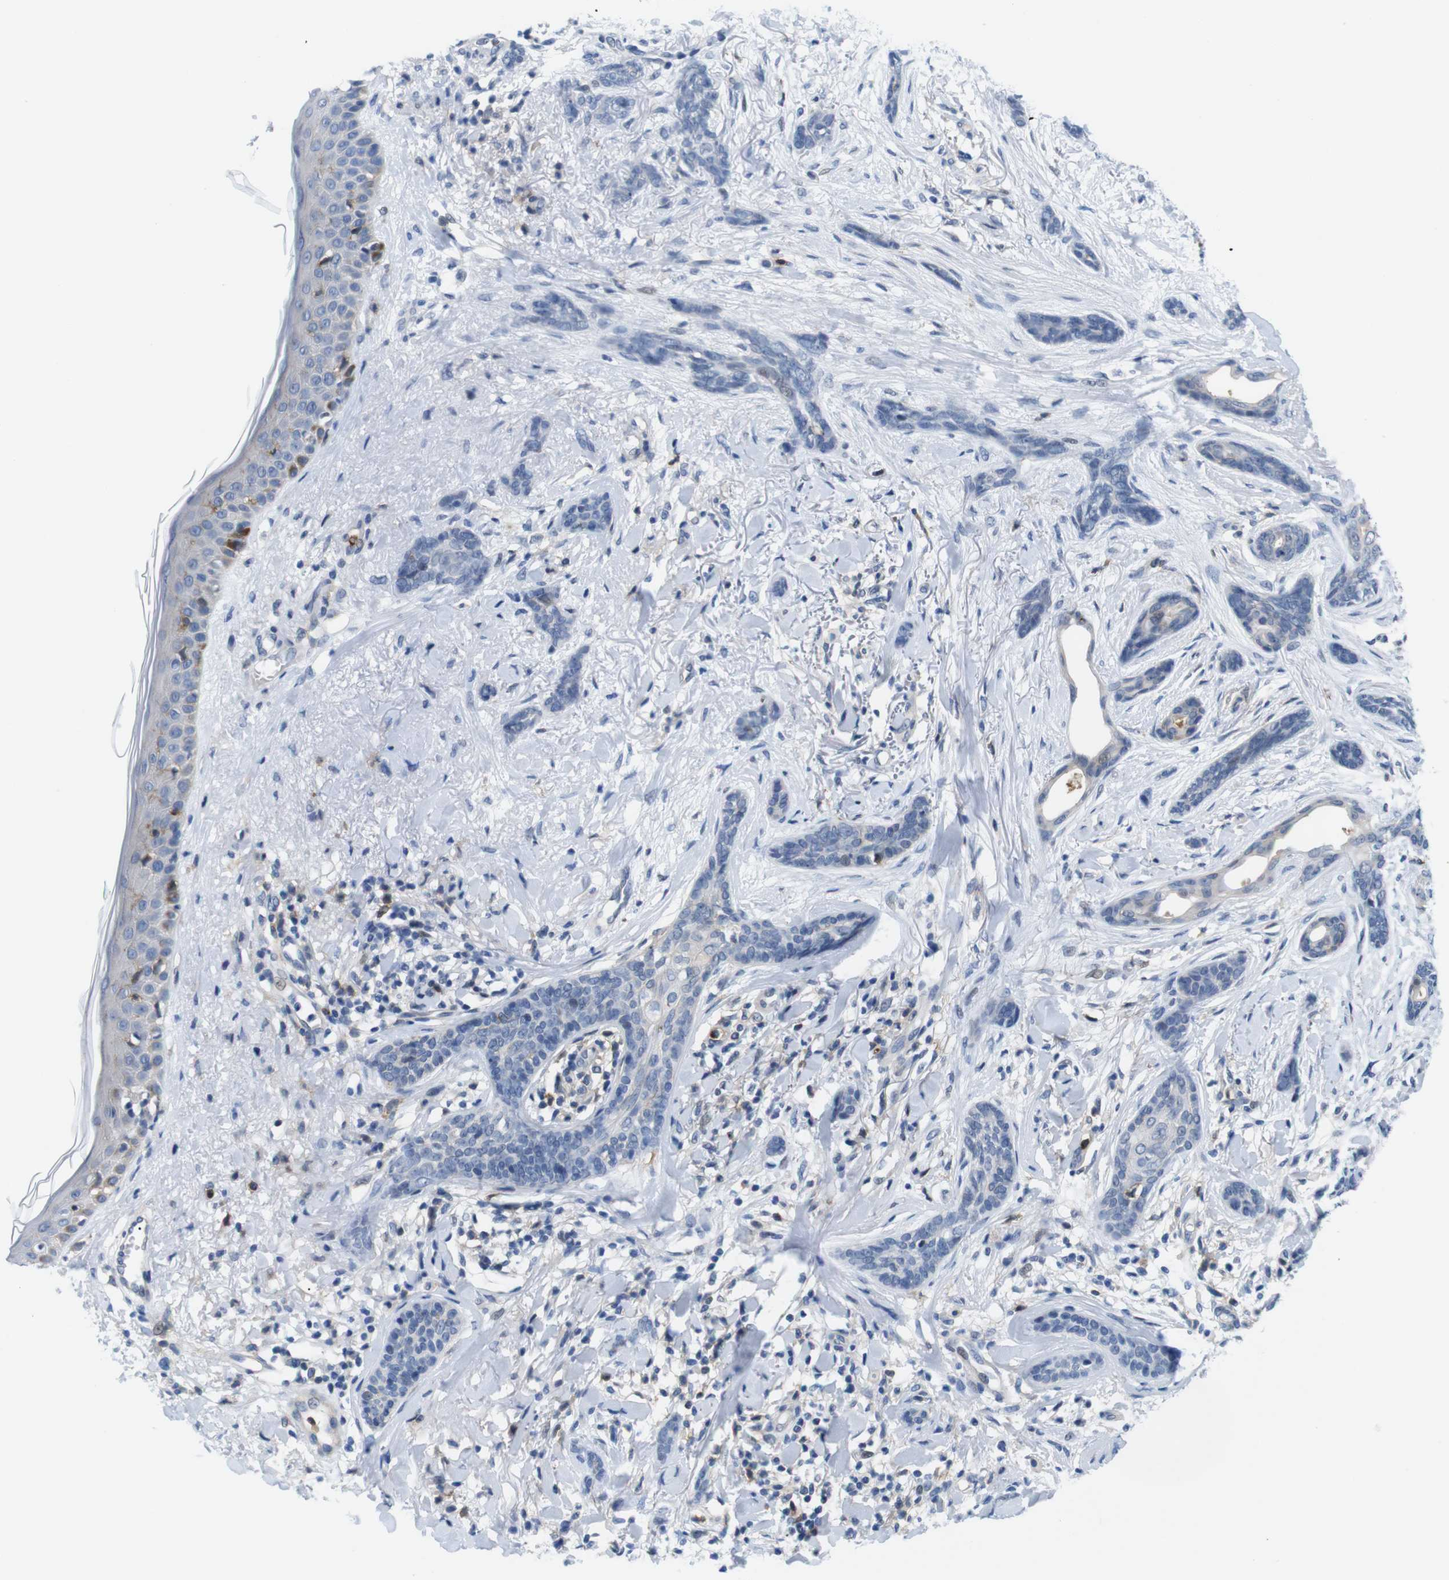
{"staining": {"intensity": "negative", "quantity": "none", "location": "none"}, "tissue": "skin cancer", "cell_type": "Tumor cells", "image_type": "cancer", "snomed": [{"axis": "morphology", "description": "Basal cell carcinoma"}, {"axis": "morphology", "description": "Adnexal tumor, benign"}, {"axis": "topography", "description": "Skin"}], "caption": "Tumor cells show no significant staining in skin cancer.", "gene": "CD300C", "patient": {"sex": "female", "age": 42}}